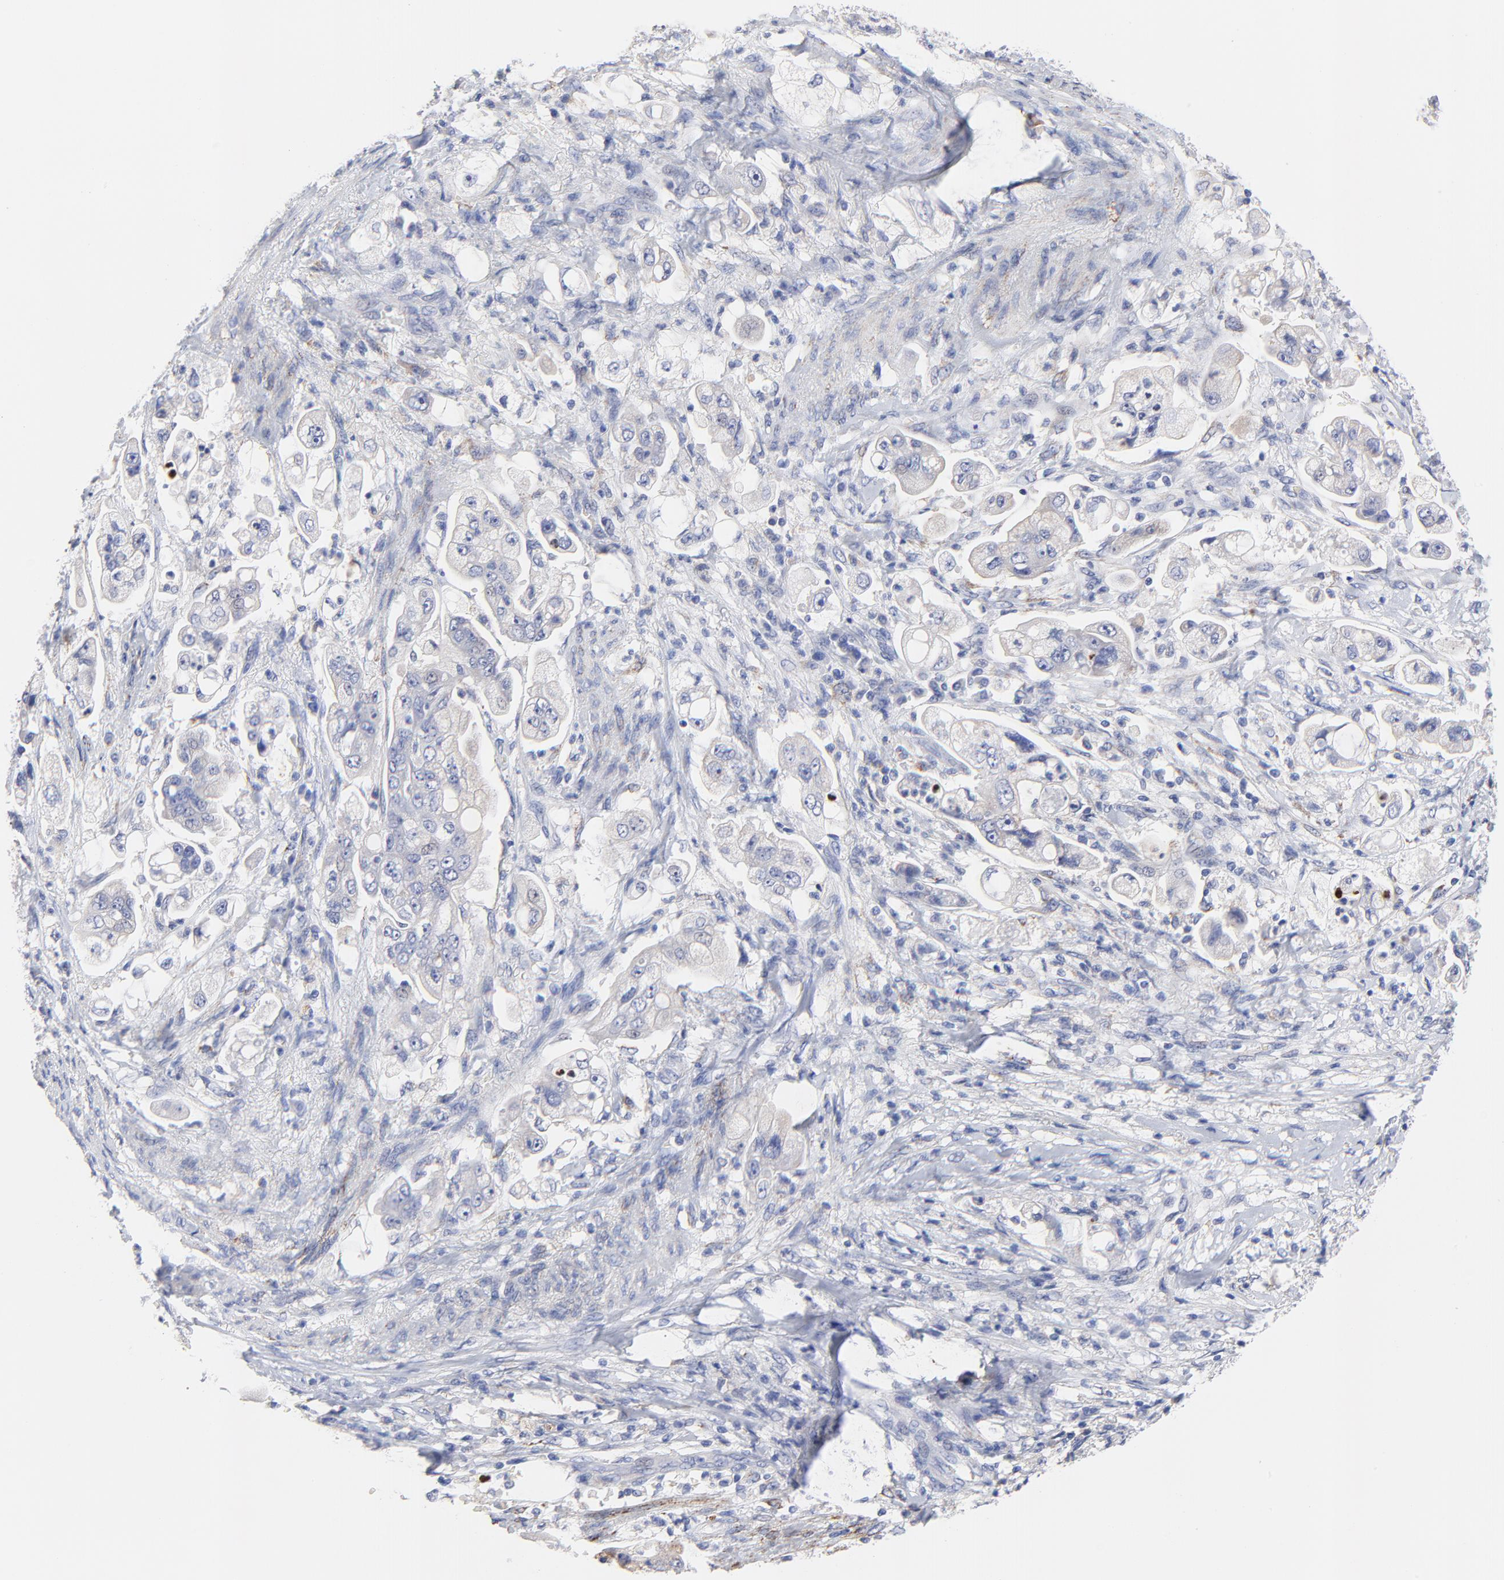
{"staining": {"intensity": "negative", "quantity": "none", "location": "none"}, "tissue": "stomach cancer", "cell_type": "Tumor cells", "image_type": "cancer", "snomed": [{"axis": "morphology", "description": "Adenocarcinoma, NOS"}, {"axis": "topography", "description": "Stomach"}], "caption": "Micrograph shows no significant protein positivity in tumor cells of stomach adenocarcinoma.", "gene": "FBXO10", "patient": {"sex": "male", "age": 62}}